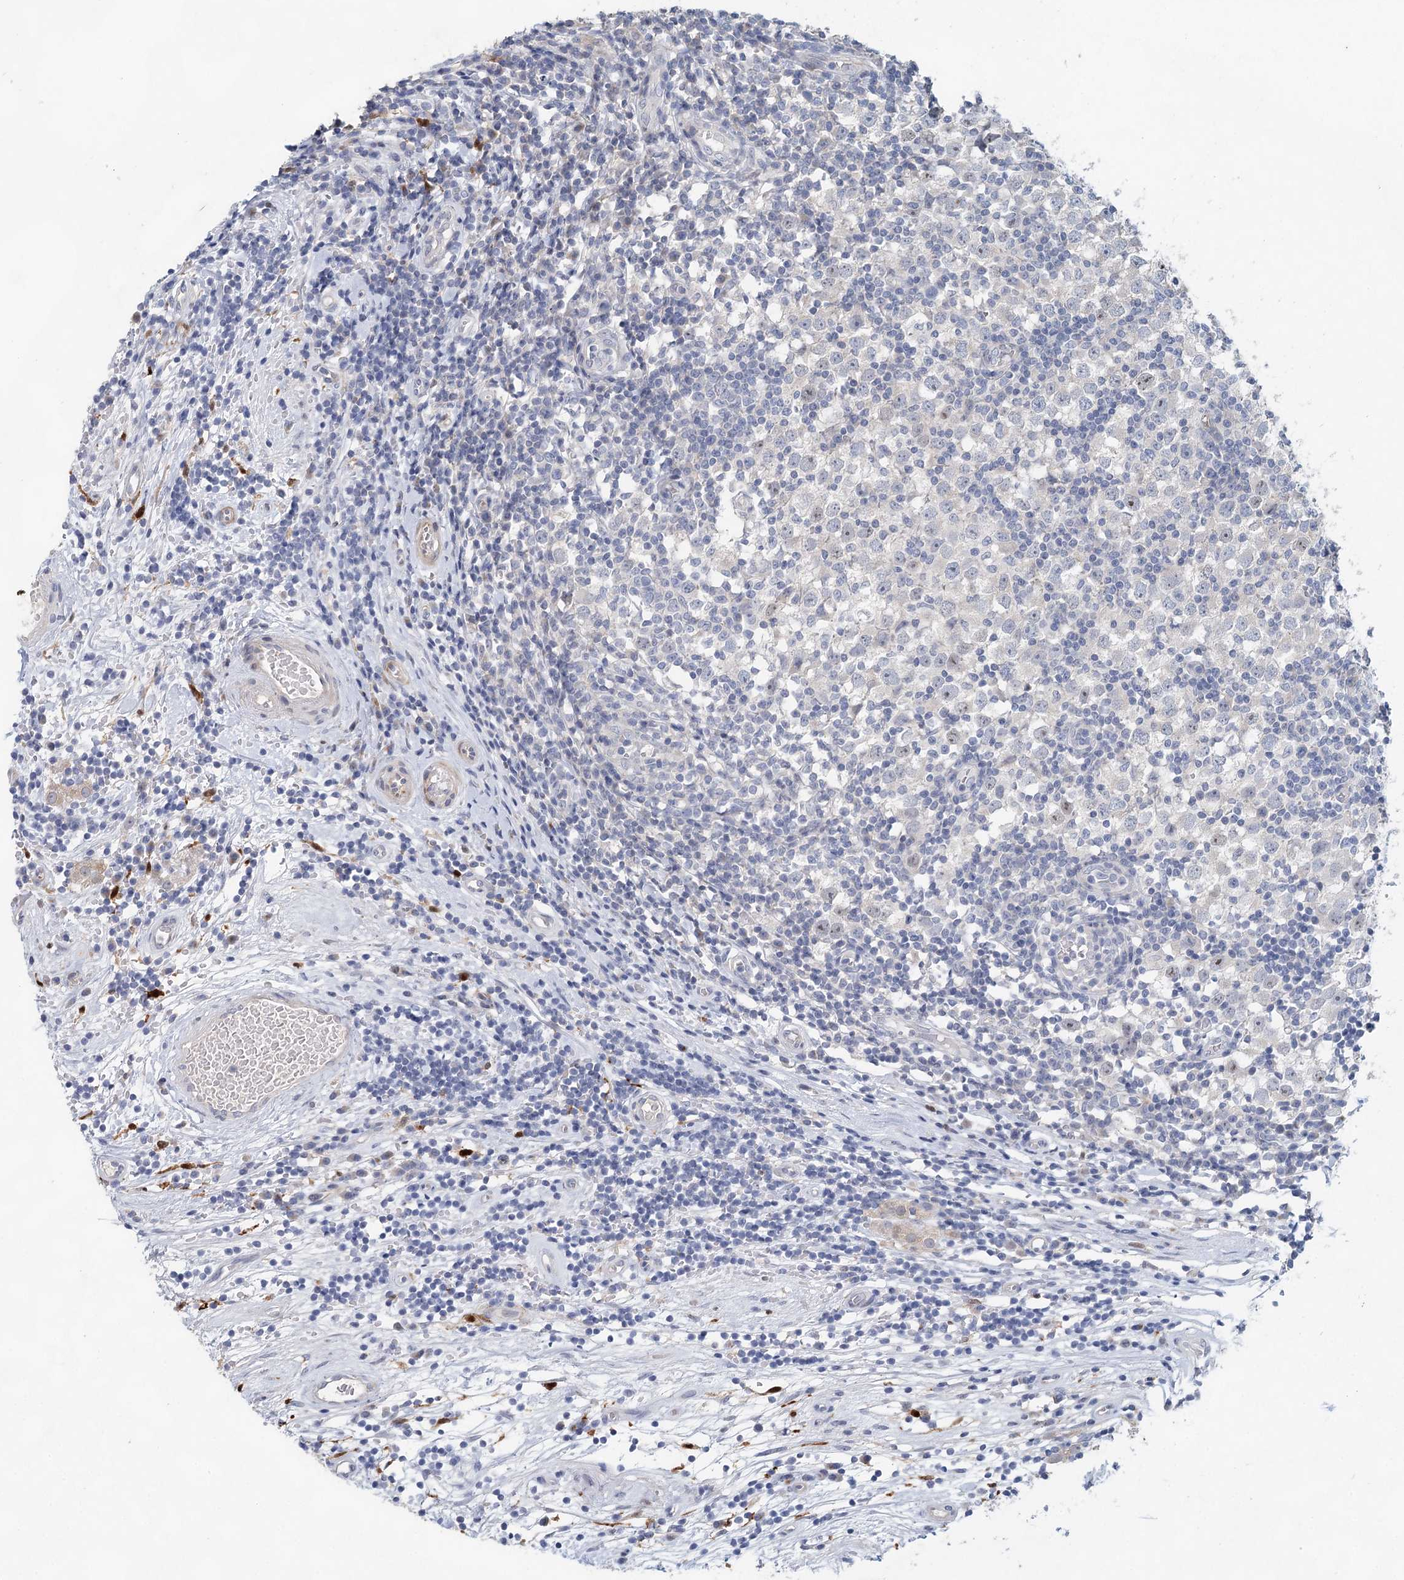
{"staining": {"intensity": "negative", "quantity": "none", "location": "none"}, "tissue": "testis cancer", "cell_type": "Tumor cells", "image_type": "cancer", "snomed": [{"axis": "morphology", "description": "Seminoma, NOS"}, {"axis": "topography", "description": "Testis"}], "caption": "An image of seminoma (testis) stained for a protein shows no brown staining in tumor cells.", "gene": "SLC19A3", "patient": {"sex": "male", "age": 65}}